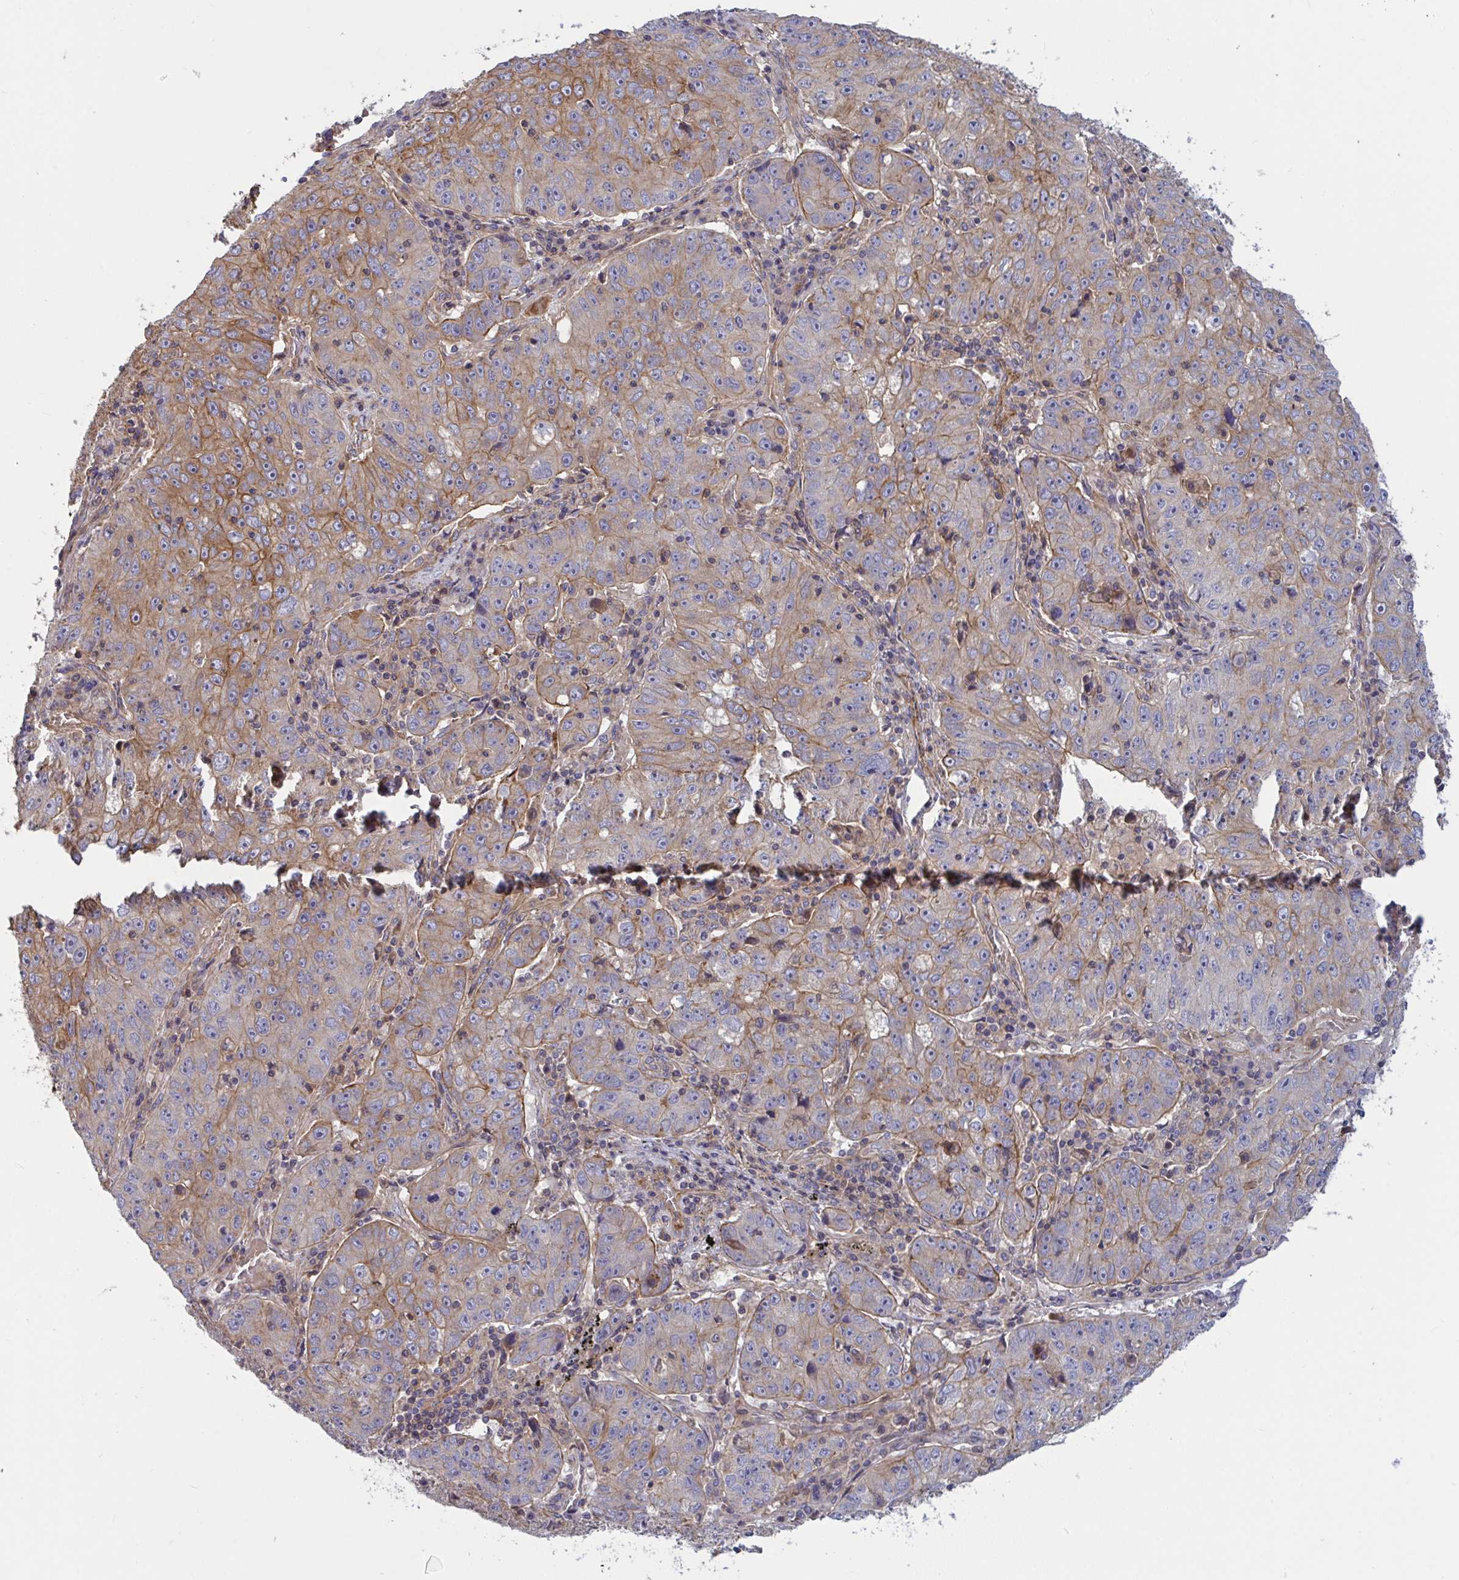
{"staining": {"intensity": "weak", "quantity": "25%-75%", "location": "cytoplasmic/membranous"}, "tissue": "lung cancer", "cell_type": "Tumor cells", "image_type": "cancer", "snomed": [{"axis": "morphology", "description": "Normal morphology"}, {"axis": "morphology", "description": "Adenocarcinoma, NOS"}, {"axis": "topography", "description": "Lymph node"}, {"axis": "topography", "description": "Lung"}], "caption": "Human lung cancer stained with a brown dye shows weak cytoplasmic/membranous positive expression in about 25%-75% of tumor cells.", "gene": "TANK", "patient": {"sex": "female", "age": 57}}